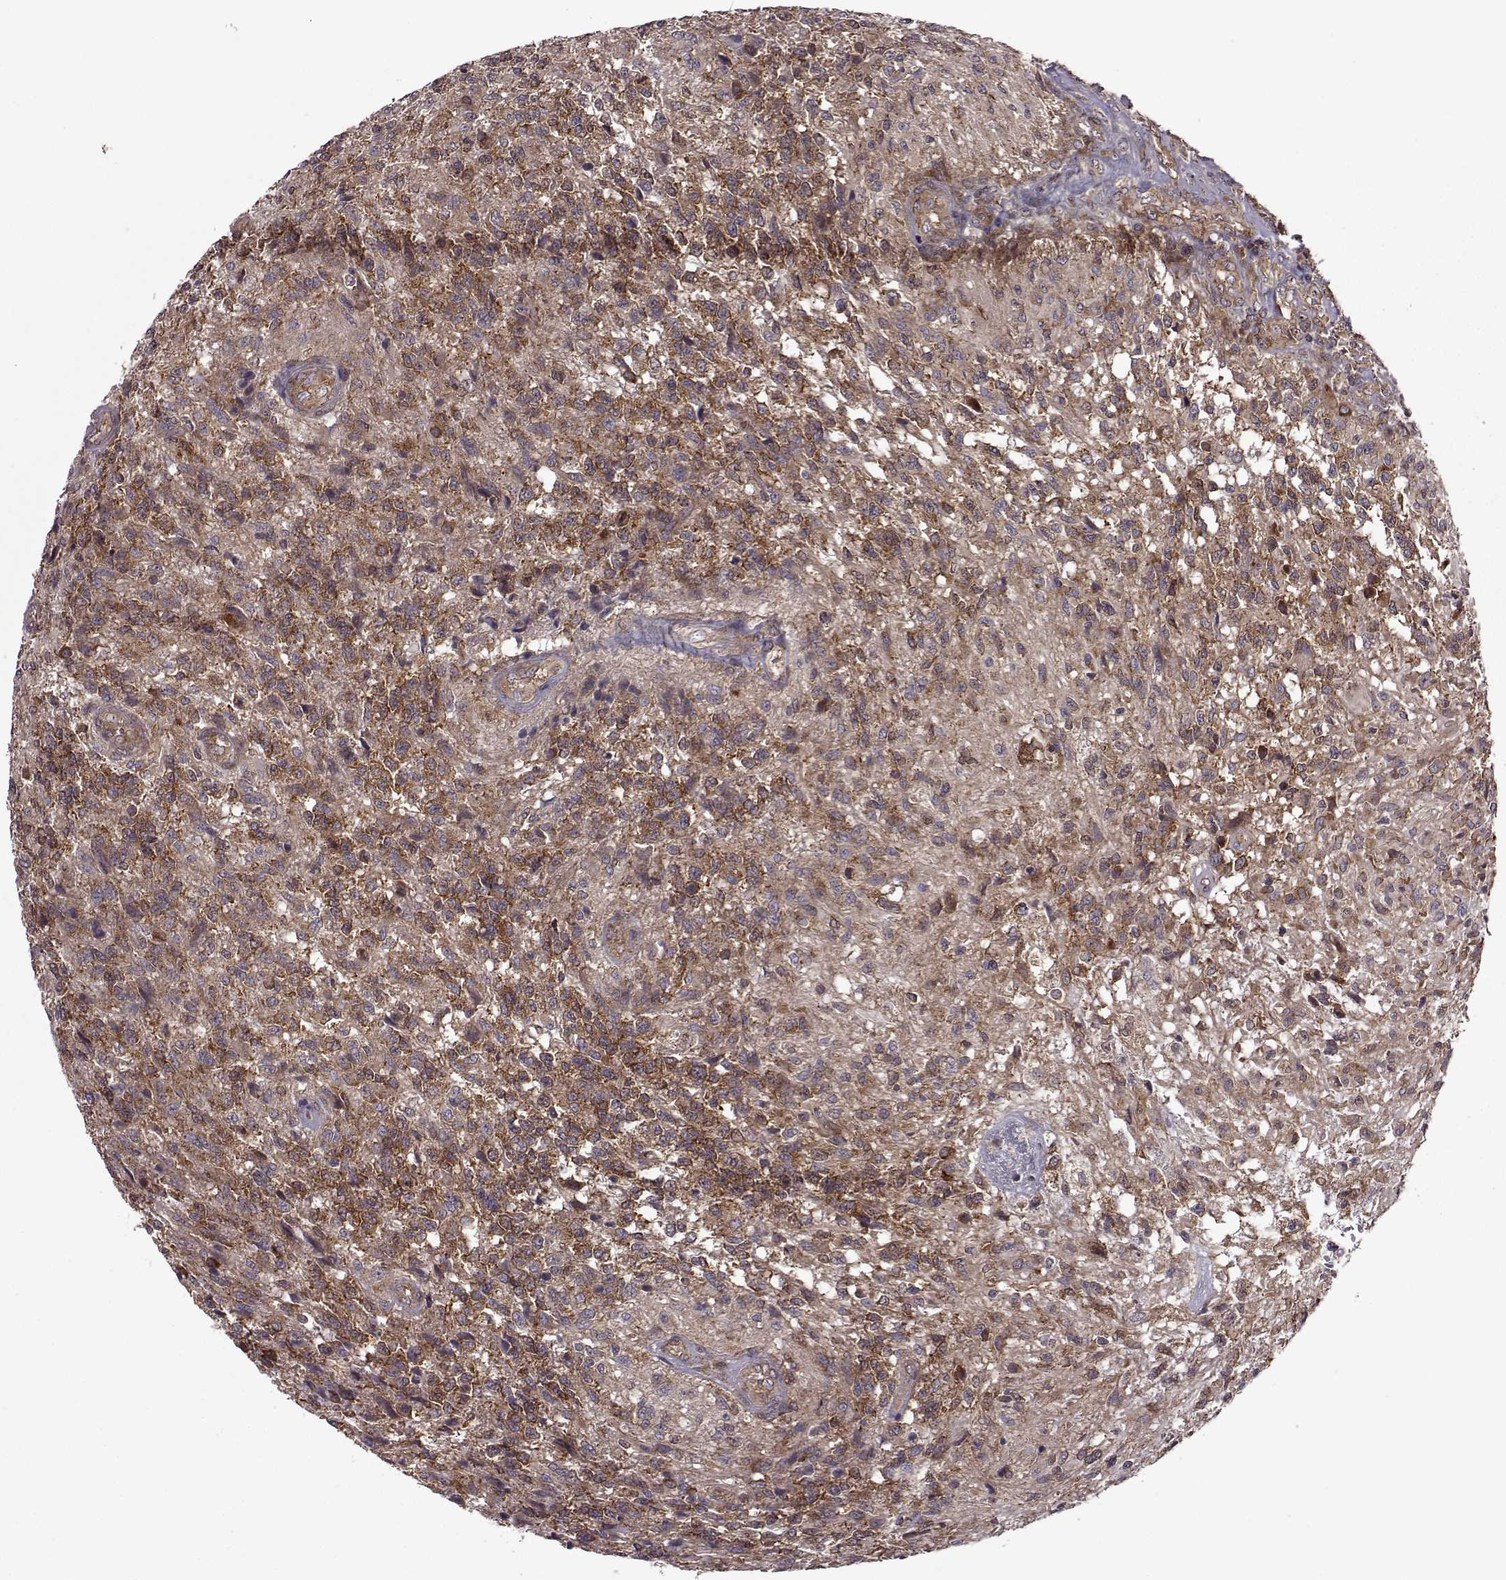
{"staining": {"intensity": "strong", "quantity": ">75%", "location": "cytoplasmic/membranous"}, "tissue": "glioma", "cell_type": "Tumor cells", "image_type": "cancer", "snomed": [{"axis": "morphology", "description": "Glioma, malignant, High grade"}, {"axis": "topography", "description": "Brain"}], "caption": "Protein analysis of malignant glioma (high-grade) tissue shows strong cytoplasmic/membranous expression in about >75% of tumor cells. Immunohistochemistry stains the protein of interest in brown and the nuclei are stained blue.", "gene": "URI1", "patient": {"sex": "male", "age": 56}}